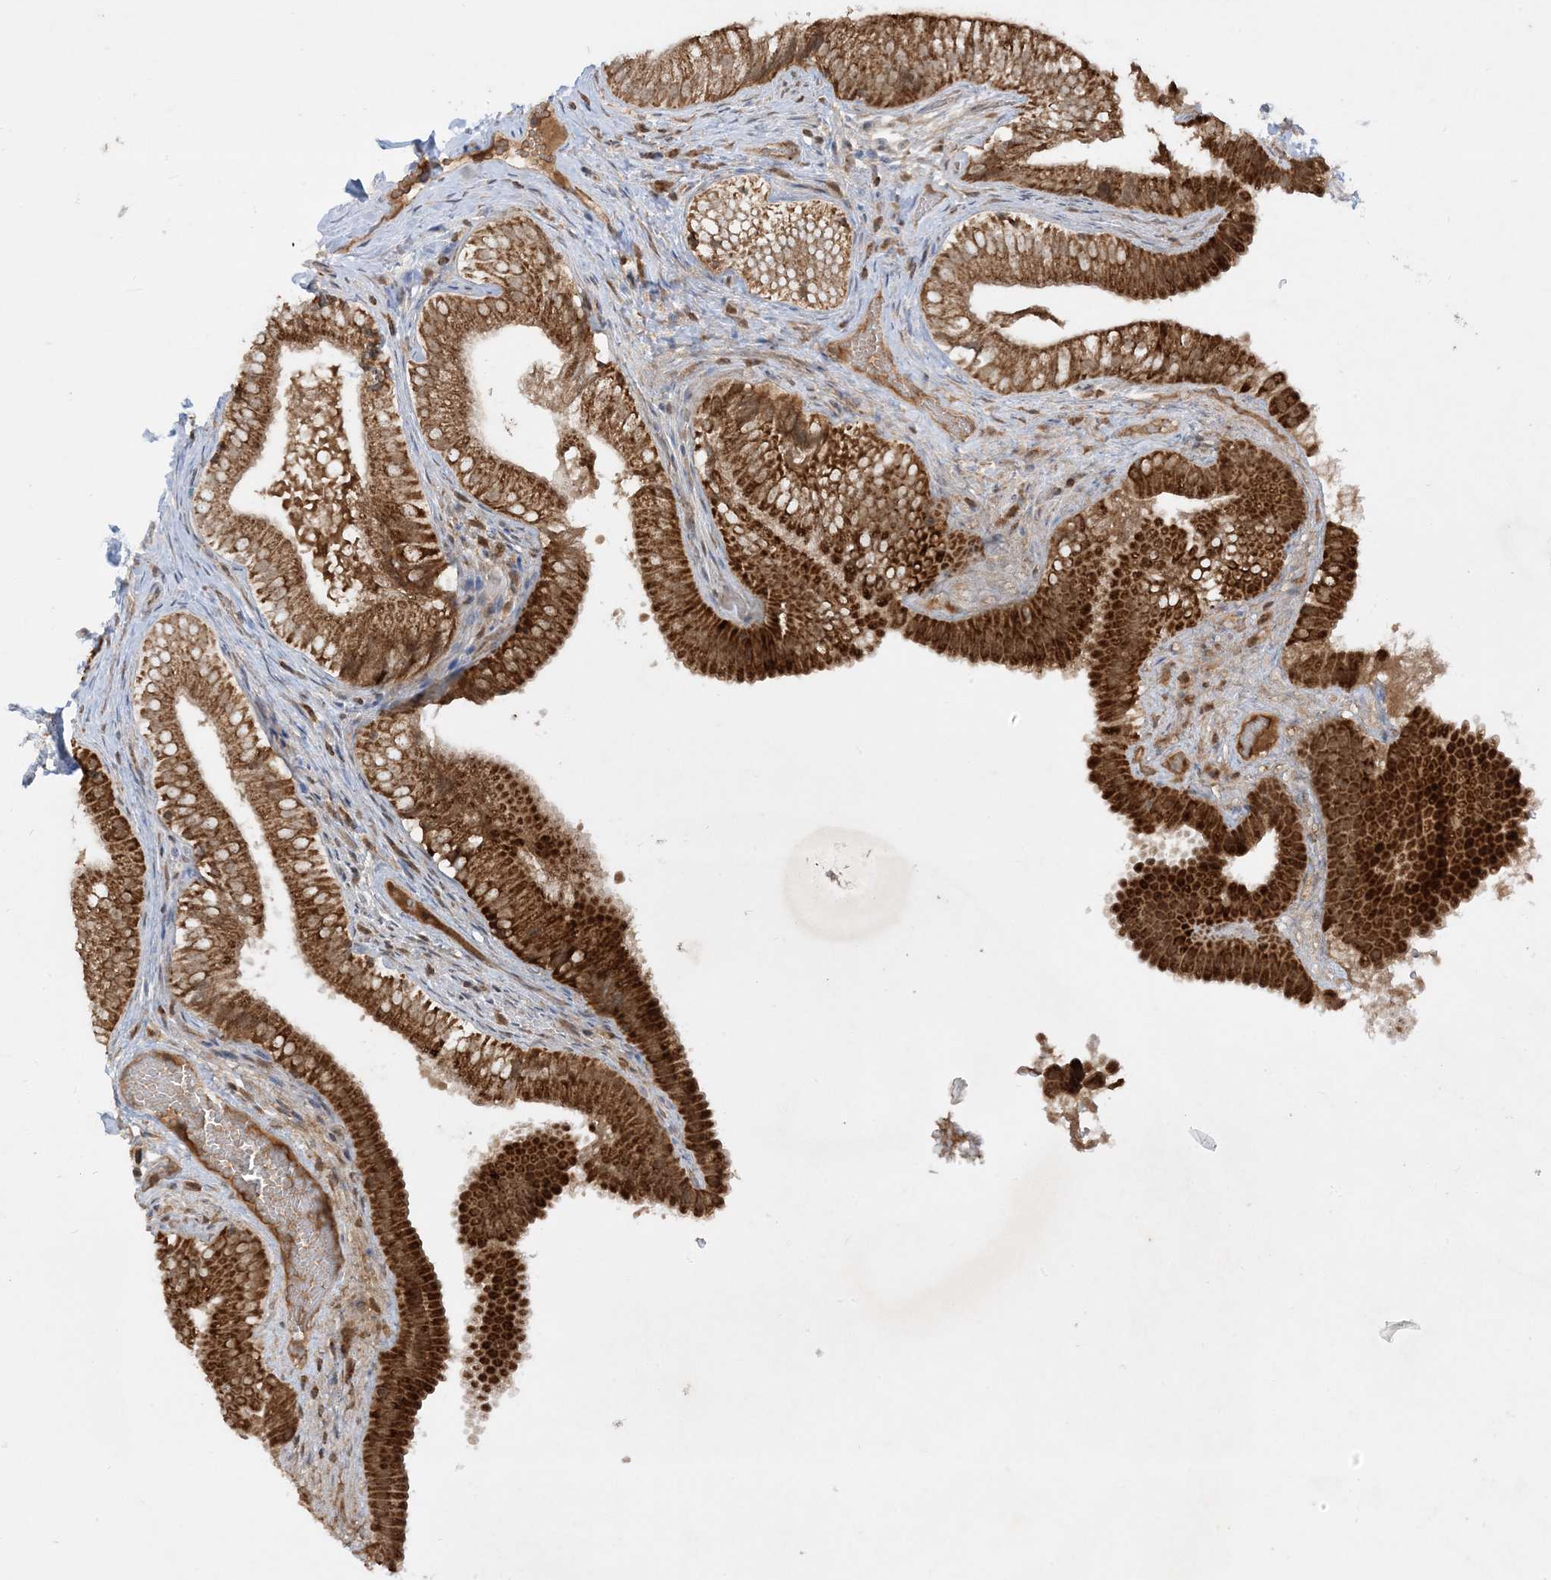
{"staining": {"intensity": "strong", "quantity": ">75%", "location": "cytoplasmic/membranous"}, "tissue": "gallbladder", "cell_type": "Glandular cells", "image_type": "normal", "snomed": [{"axis": "morphology", "description": "Normal tissue, NOS"}, {"axis": "topography", "description": "Gallbladder"}], "caption": "Glandular cells demonstrate high levels of strong cytoplasmic/membranous positivity in about >75% of cells in benign human gallbladder.", "gene": "NDUFAF3", "patient": {"sex": "female", "age": 30}}